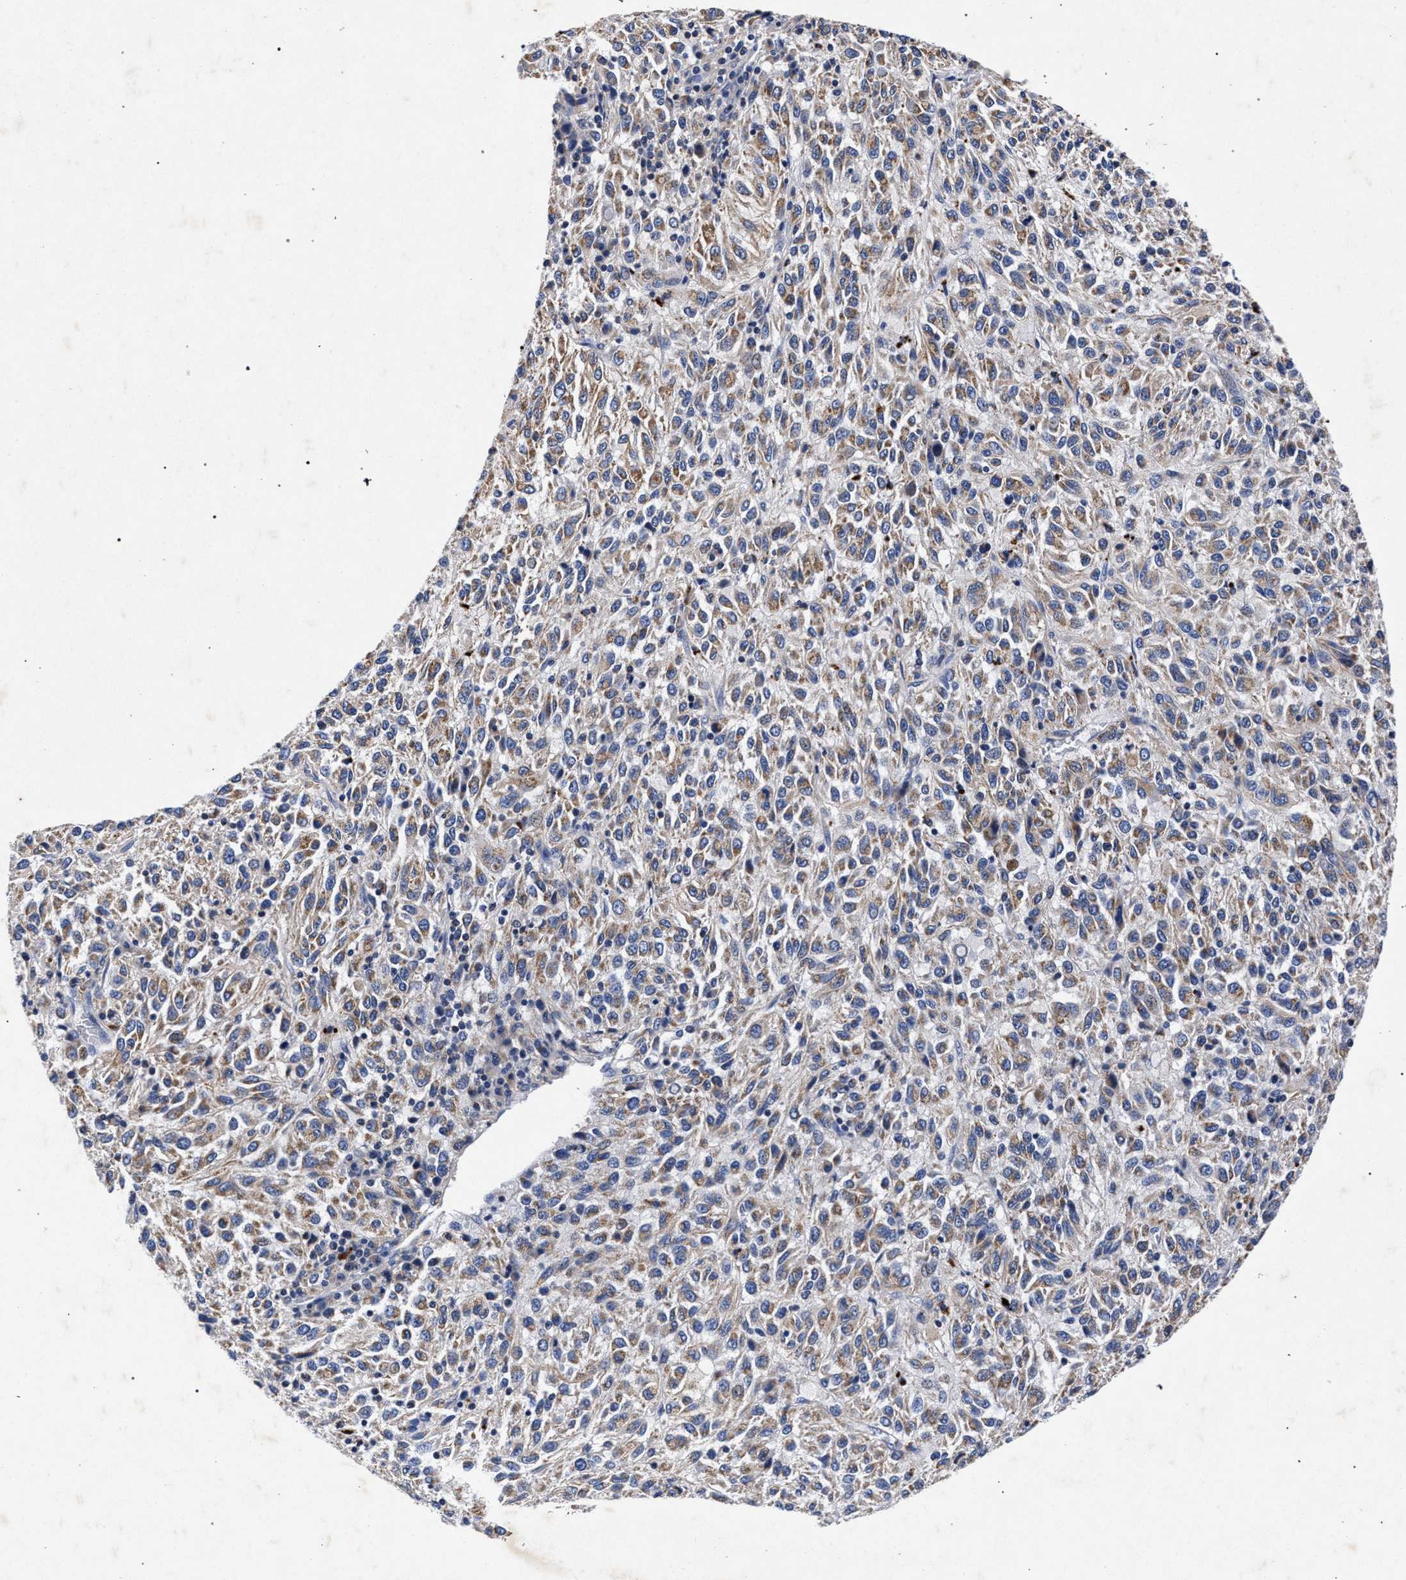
{"staining": {"intensity": "weak", "quantity": ">75%", "location": "cytoplasmic/membranous"}, "tissue": "melanoma", "cell_type": "Tumor cells", "image_type": "cancer", "snomed": [{"axis": "morphology", "description": "Malignant melanoma, Metastatic site"}, {"axis": "topography", "description": "Lung"}], "caption": "Melanoma was stained to show a protein in brown. There is low levels of weak cytoplasmic/membranous staining in about >75% of tumor cells.", "gene": "HSD17B14", "patient": {"sex": "male", "age": 64}}